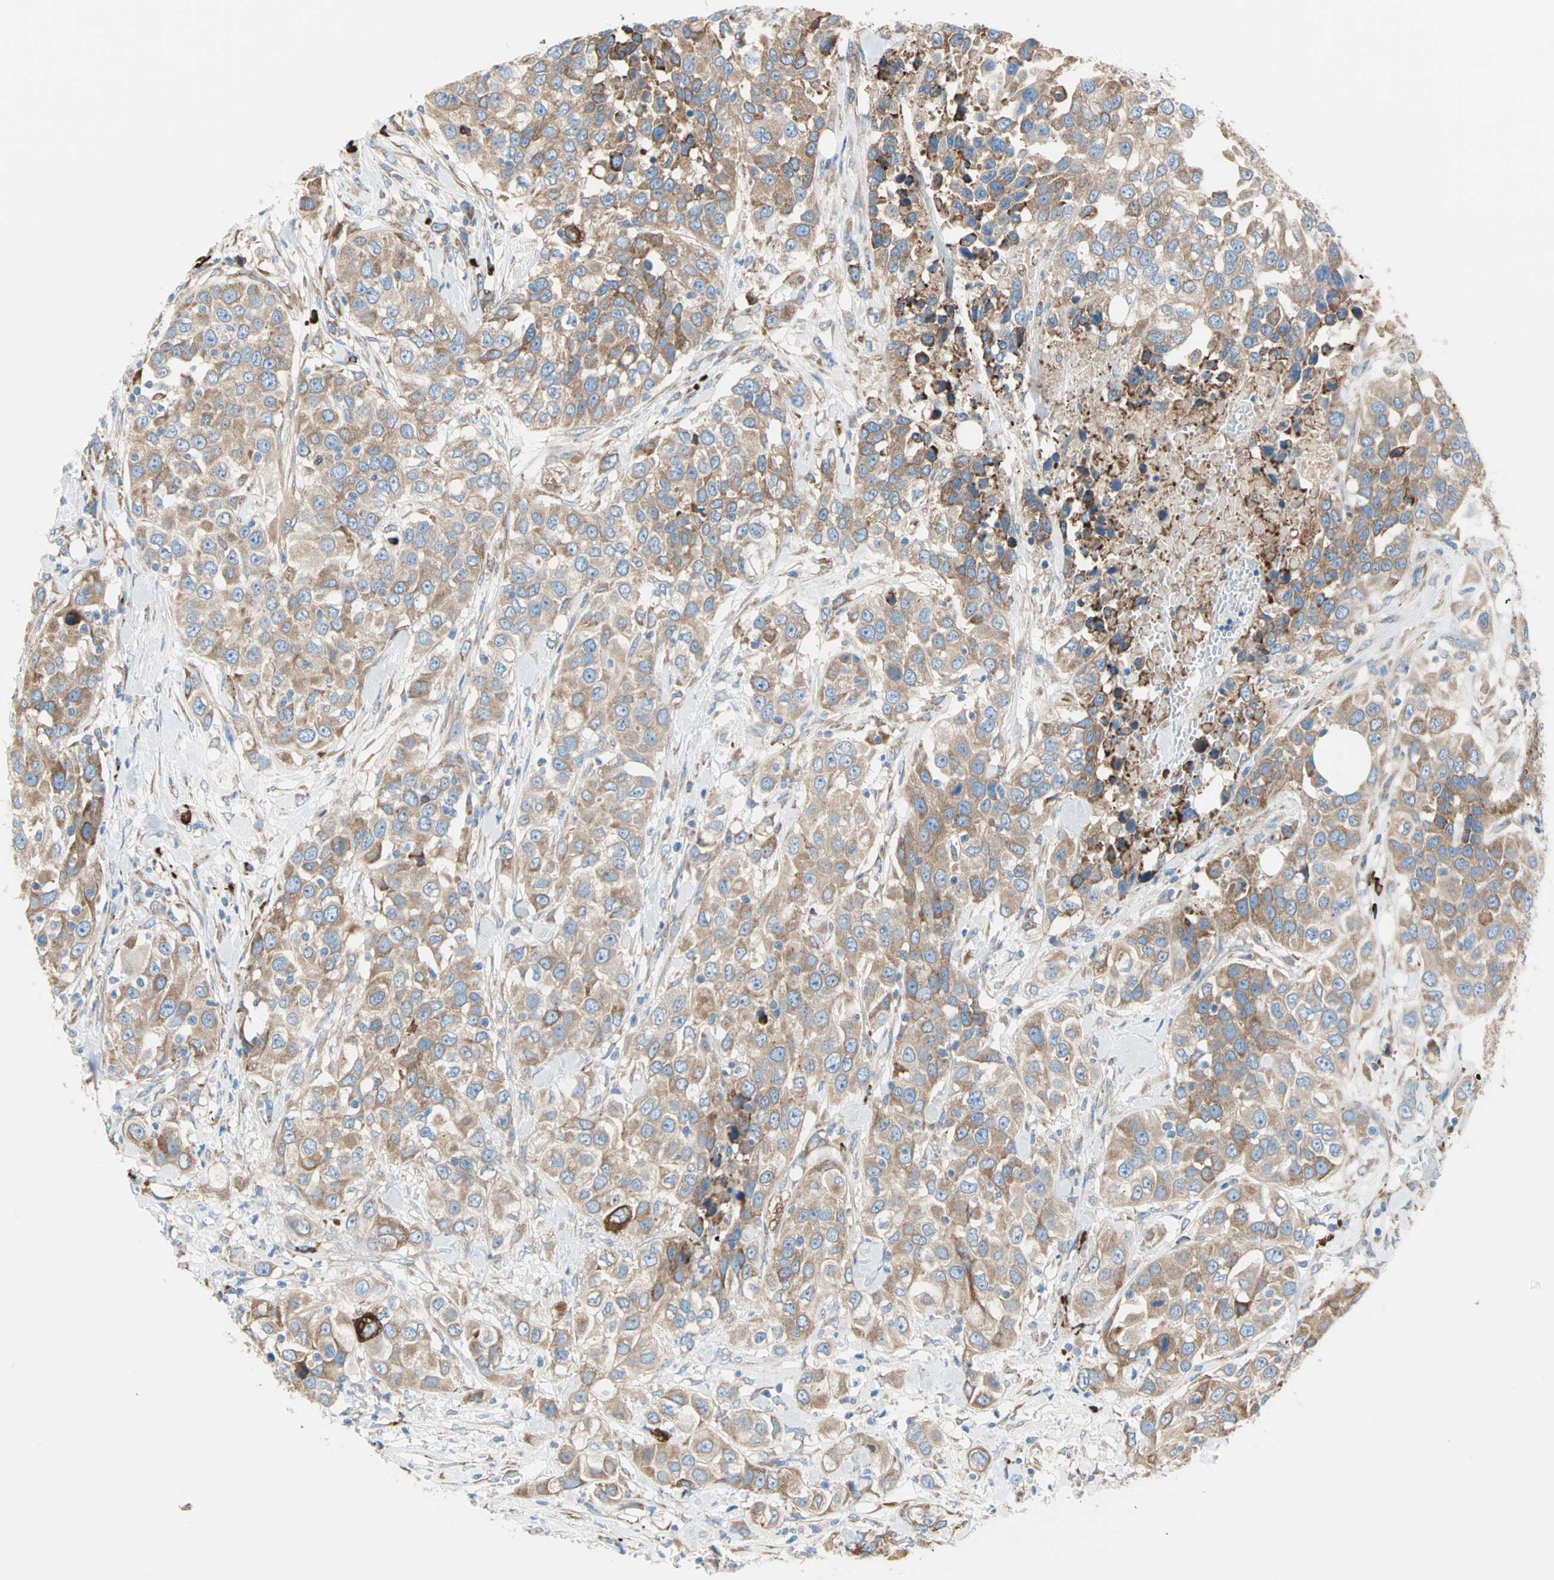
{"staining": {"intensity": "moderate", "quantity": ">75%", "location": "cytoplasmic/membranous"}, "tissue": "urothelial cancer", "cell_type": "Tumor cells", "image_type": "cancer", "snomed": [{"axis": "morphology", "description": "Urothelial carcinoma, High grade"}, {"axis": "topography", "description": "Urinary bladder"}], "caption": "Moderate cytoplasmic/membranous expression for a protein is identified in approximately >75% of tumor cells of urothelial cancer using immunohistochemistry.", "gene": "PLCXD1", "patient": {"sex": "female", "age": 80}}